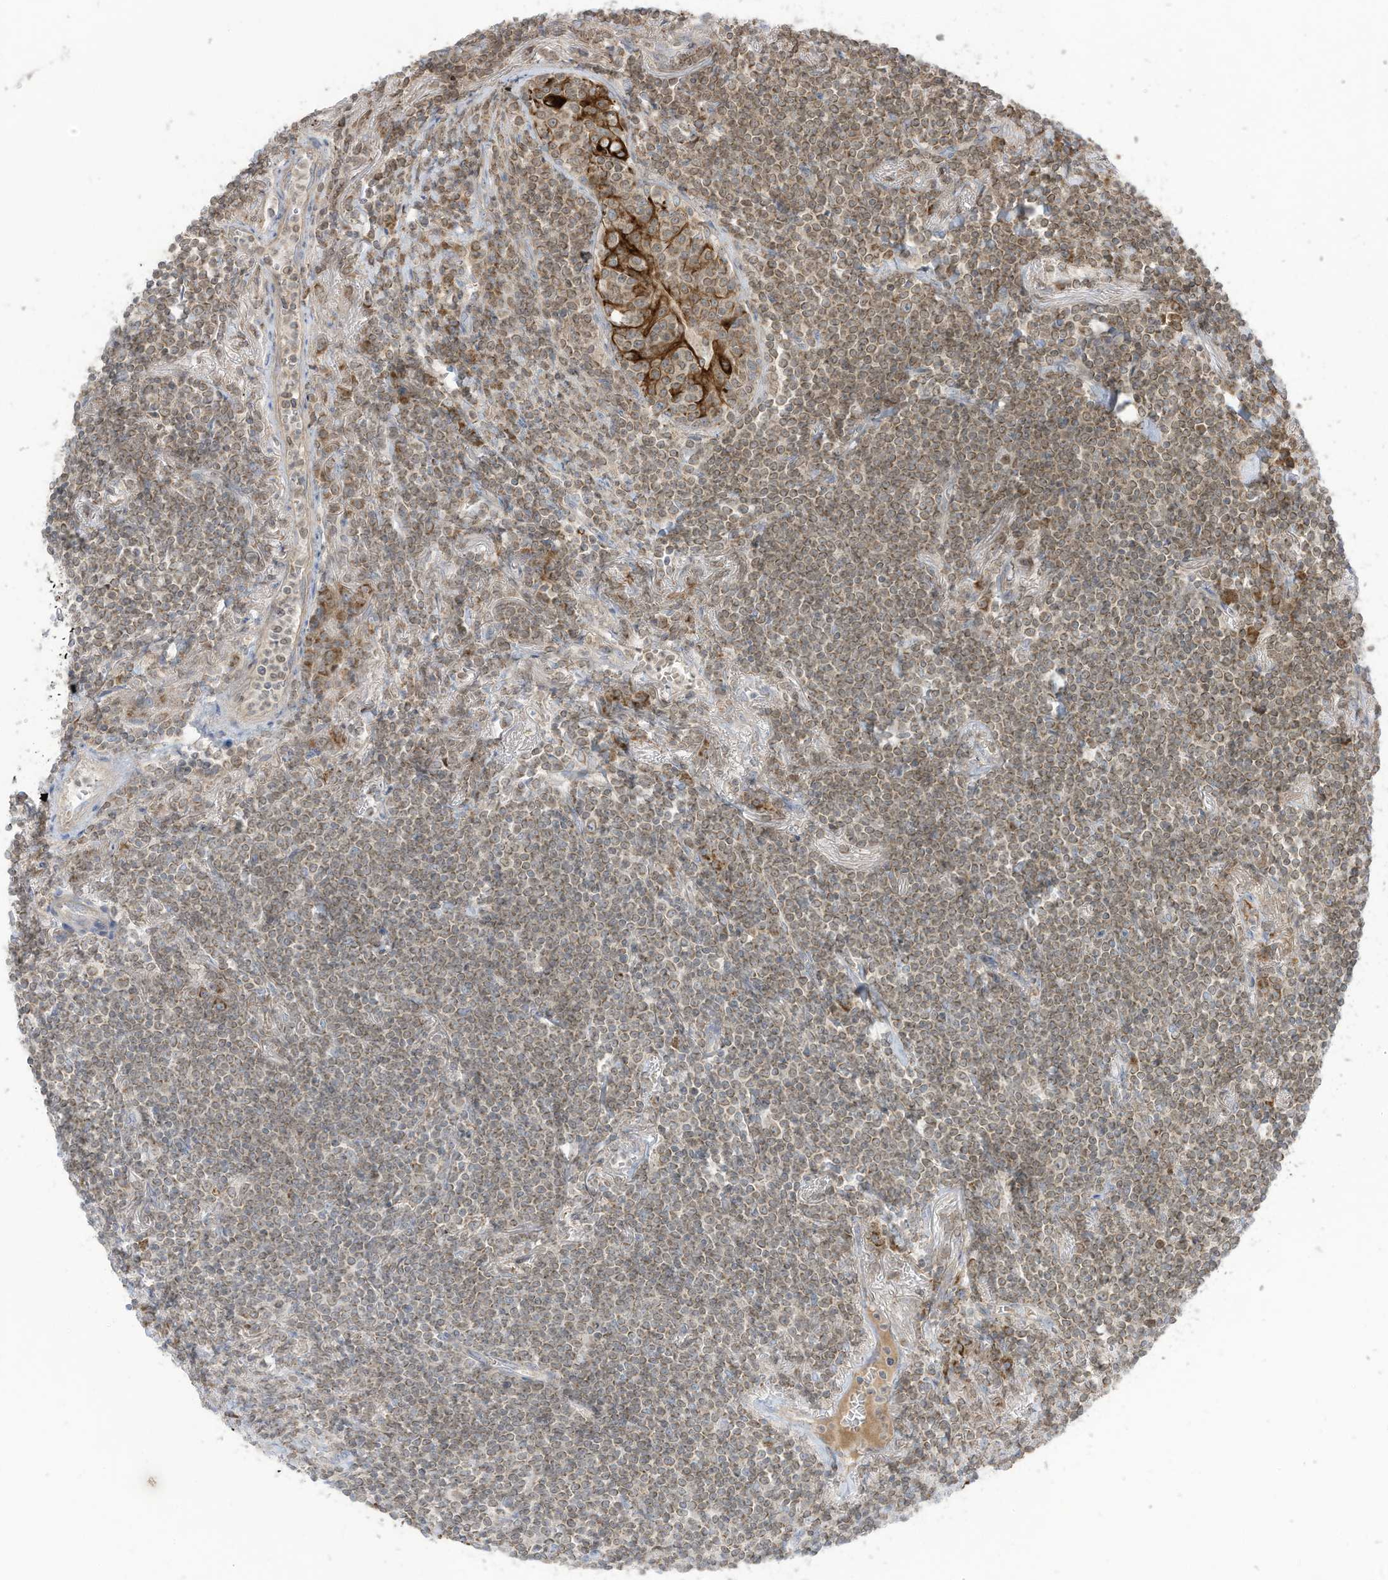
{"staining": {"intensity": "moderate", "quantity": ">75%", "location": "cytoplasmic/membranous"}, "tissue": "lymphoma", "cell_type": "Tumor cells", "image_type": "cancer", "snomed": [{"axis": "morphology", "description": "Malignant lymphoma, non-Hodgkin's type, Low grade"}, {"axis": "topography", "description": "Lung"}], "caption": "High-power microscopy captured an immunohistochemistry image of lymphoma, revealing moderate cytoplasmic/membranous expression in approximately >75% of tumor cells.", "gene": "CGAS", "patient": {"sex": "female", "age": 71}}